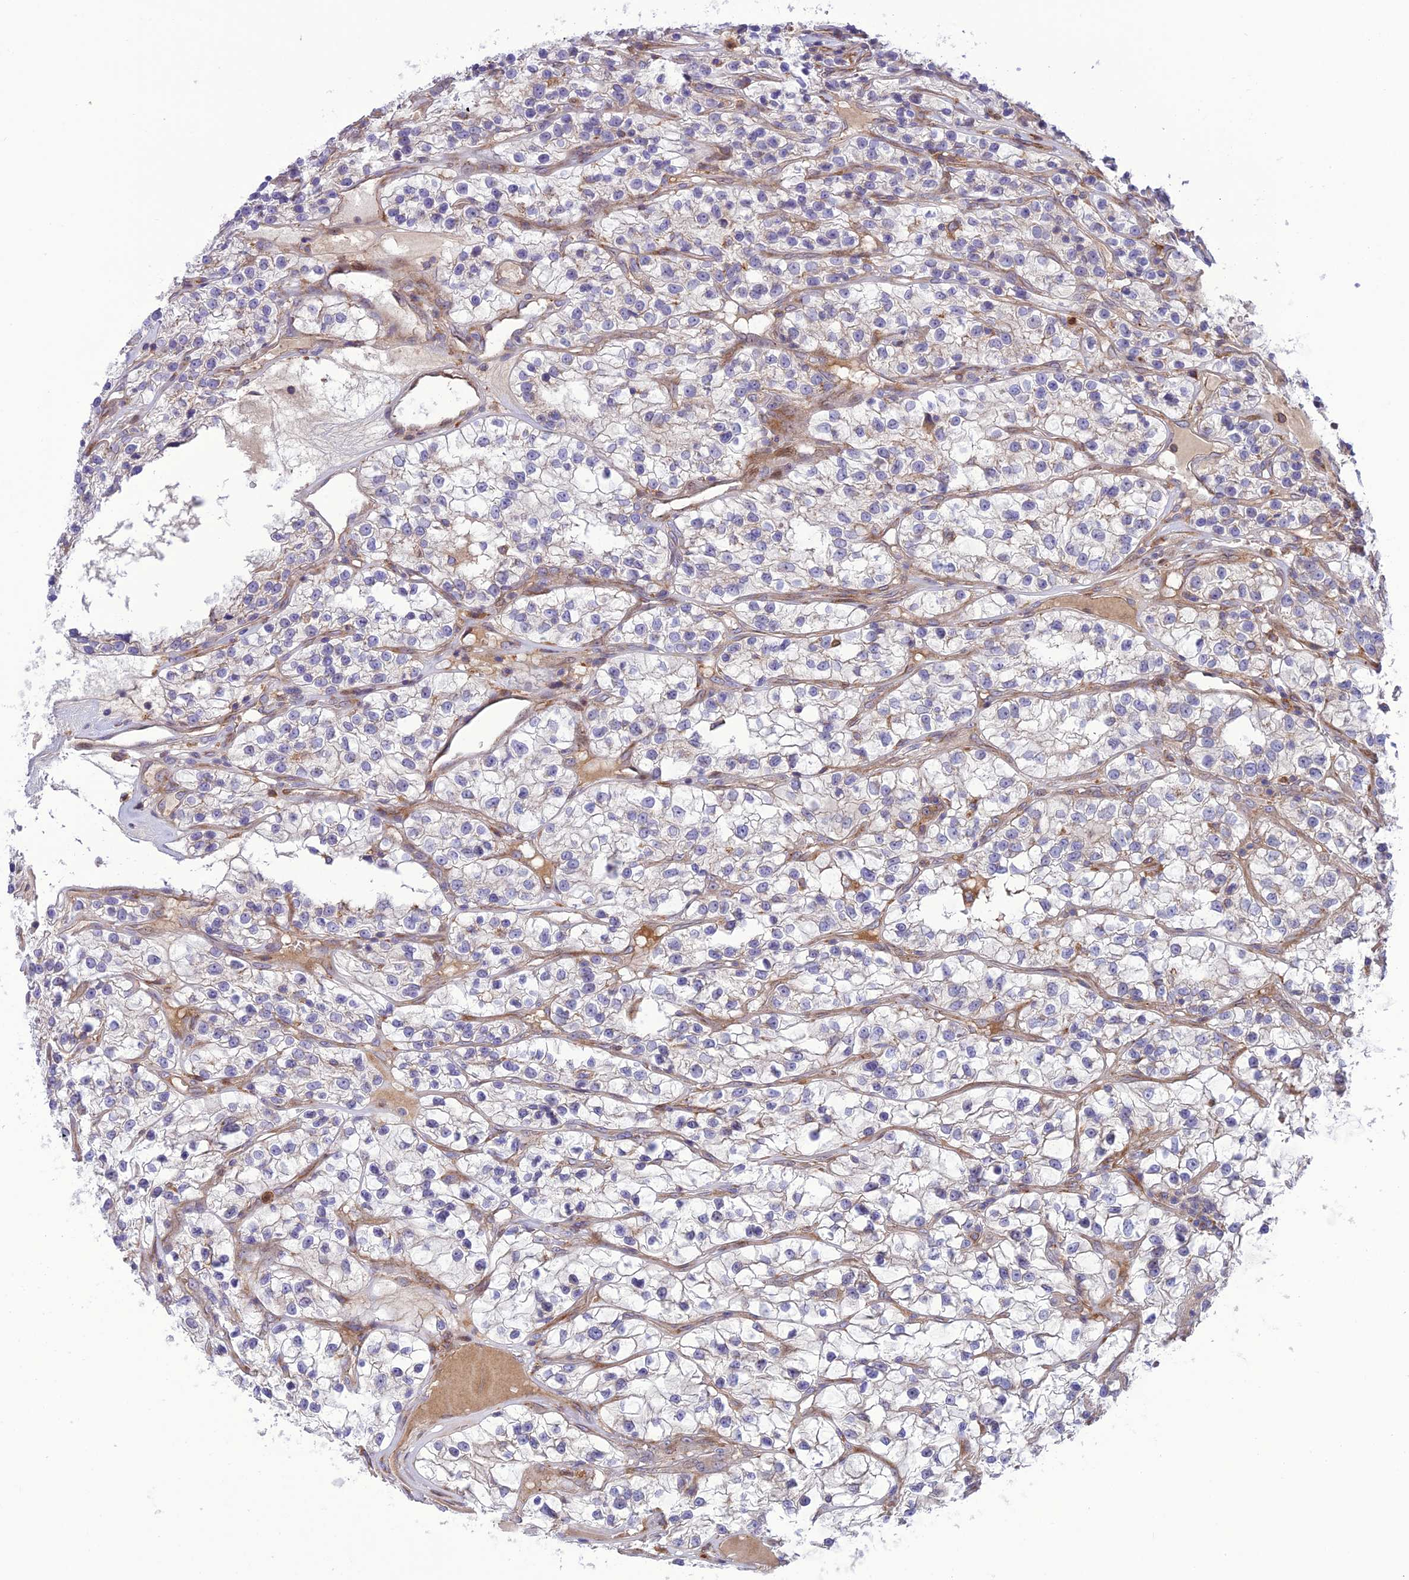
{"staining": {"intensity": "negative", "quantity": "none", "location": "none"}, "tissue": "renal cancer", "cell_type": "Tumor cells", "image_type": "cancer", "snomed": [{"axis": "morphology", "description": "Adenocarcinoma, NOS"}, {"axis": "topography", "description": "Kidney"}], "caption": "This is an immunohistochemistry (IHC) photomicrograph of adenocarcinoma (renal). There is no expression in tumor cells.", "gene": "JMY", "patient": {"sex": "female", "age": 57}}